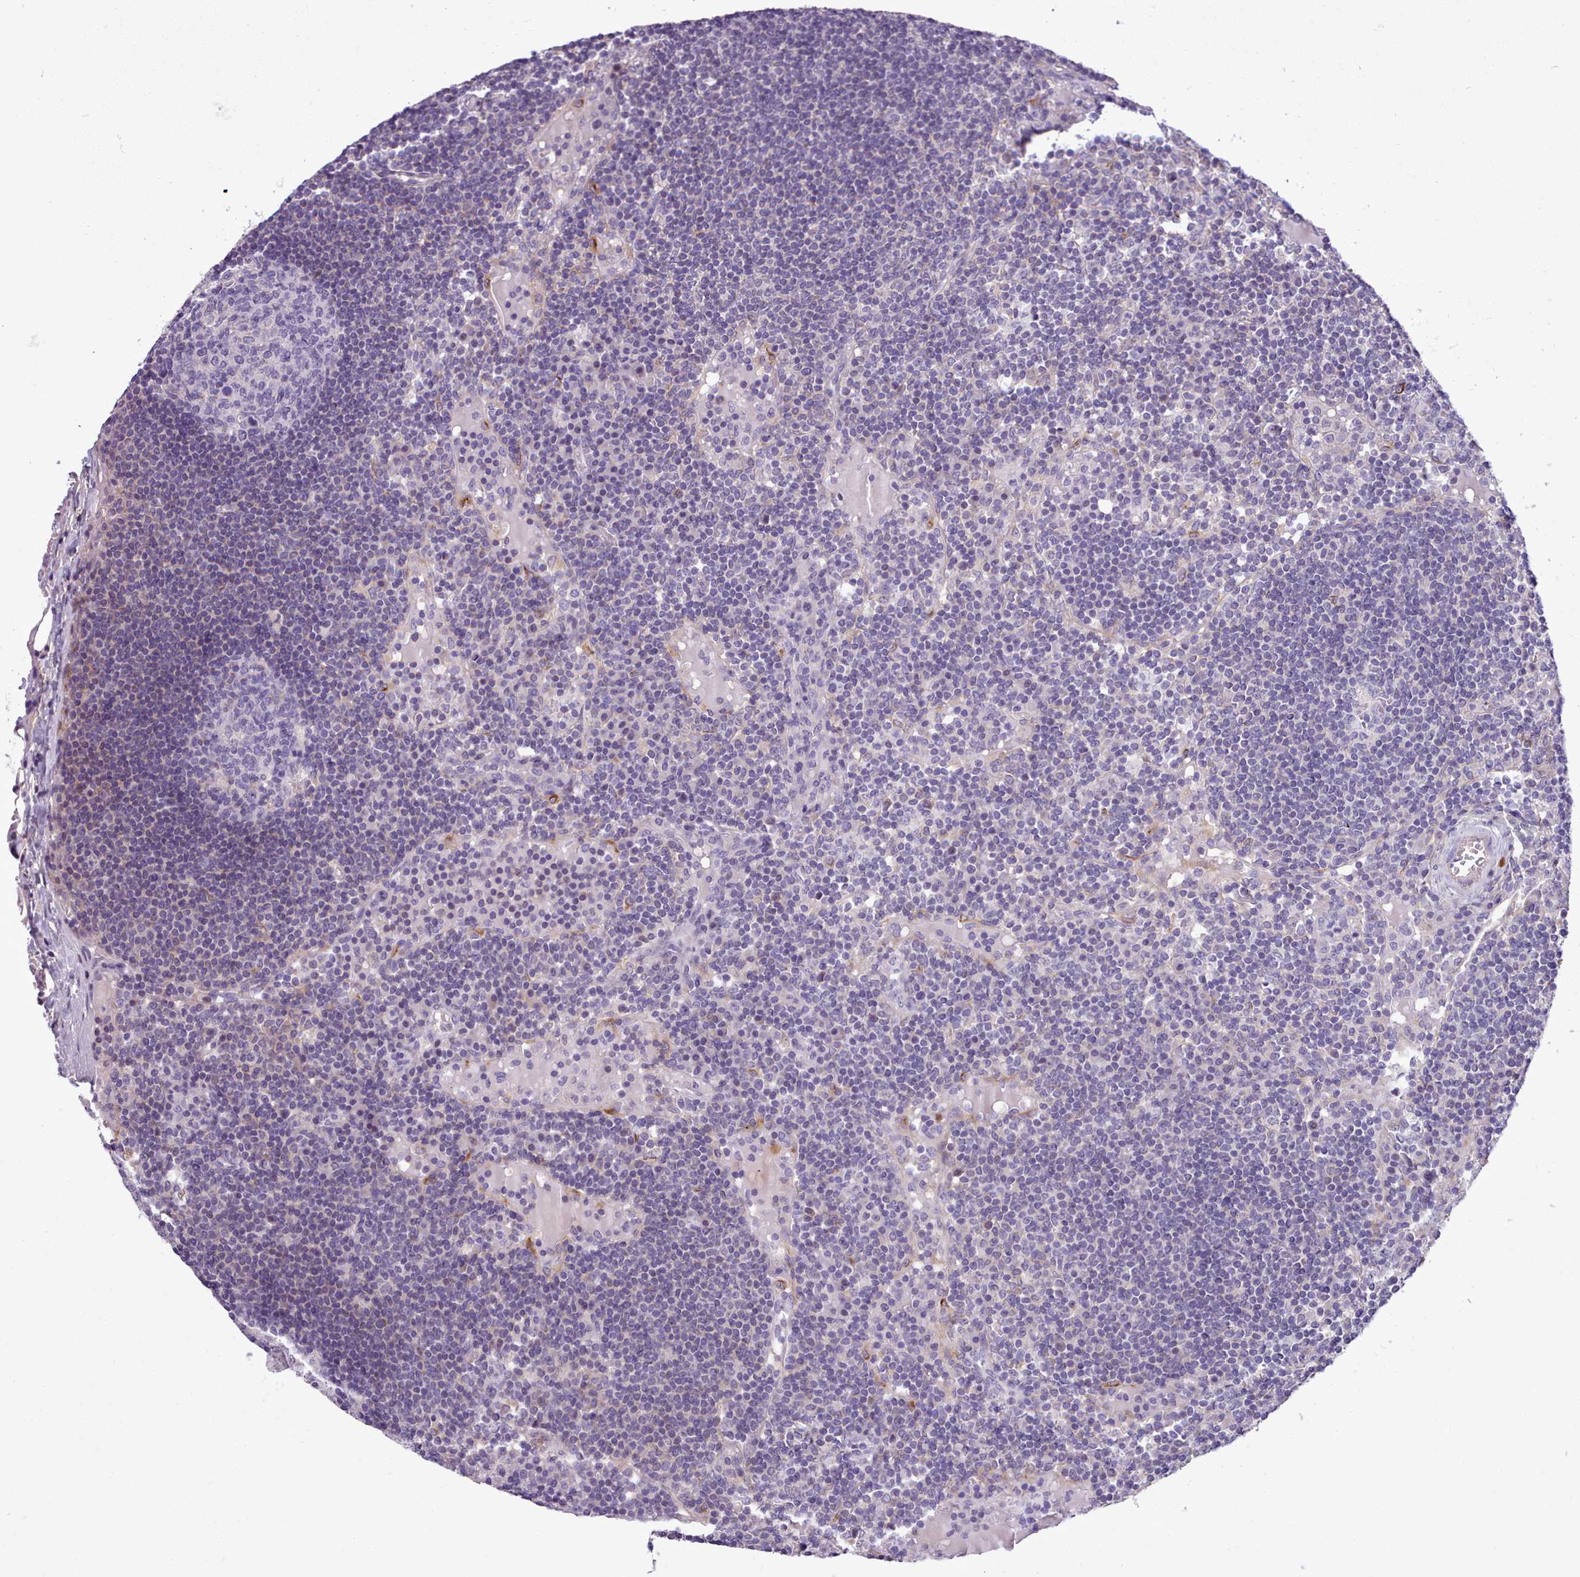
{"staining": {"intensity": "negative", "quantity": "none", "location": "none"}, "tissue": "lymph node", "cell_type": "Germinal center cells", "image_type": "normal", "snomed": [{"axis": "morphology", "description": "Normal tissue, NOS"}, {"axis": "topography", "description": "Lymph node"}], "caption": "This is an immunohistochemistry photomicrograph of unremarkable human lymph node. There is no positivity in germinal center cells.", "gene": "CYP2A13", "patient": {"sex": "male", "age": 53}}